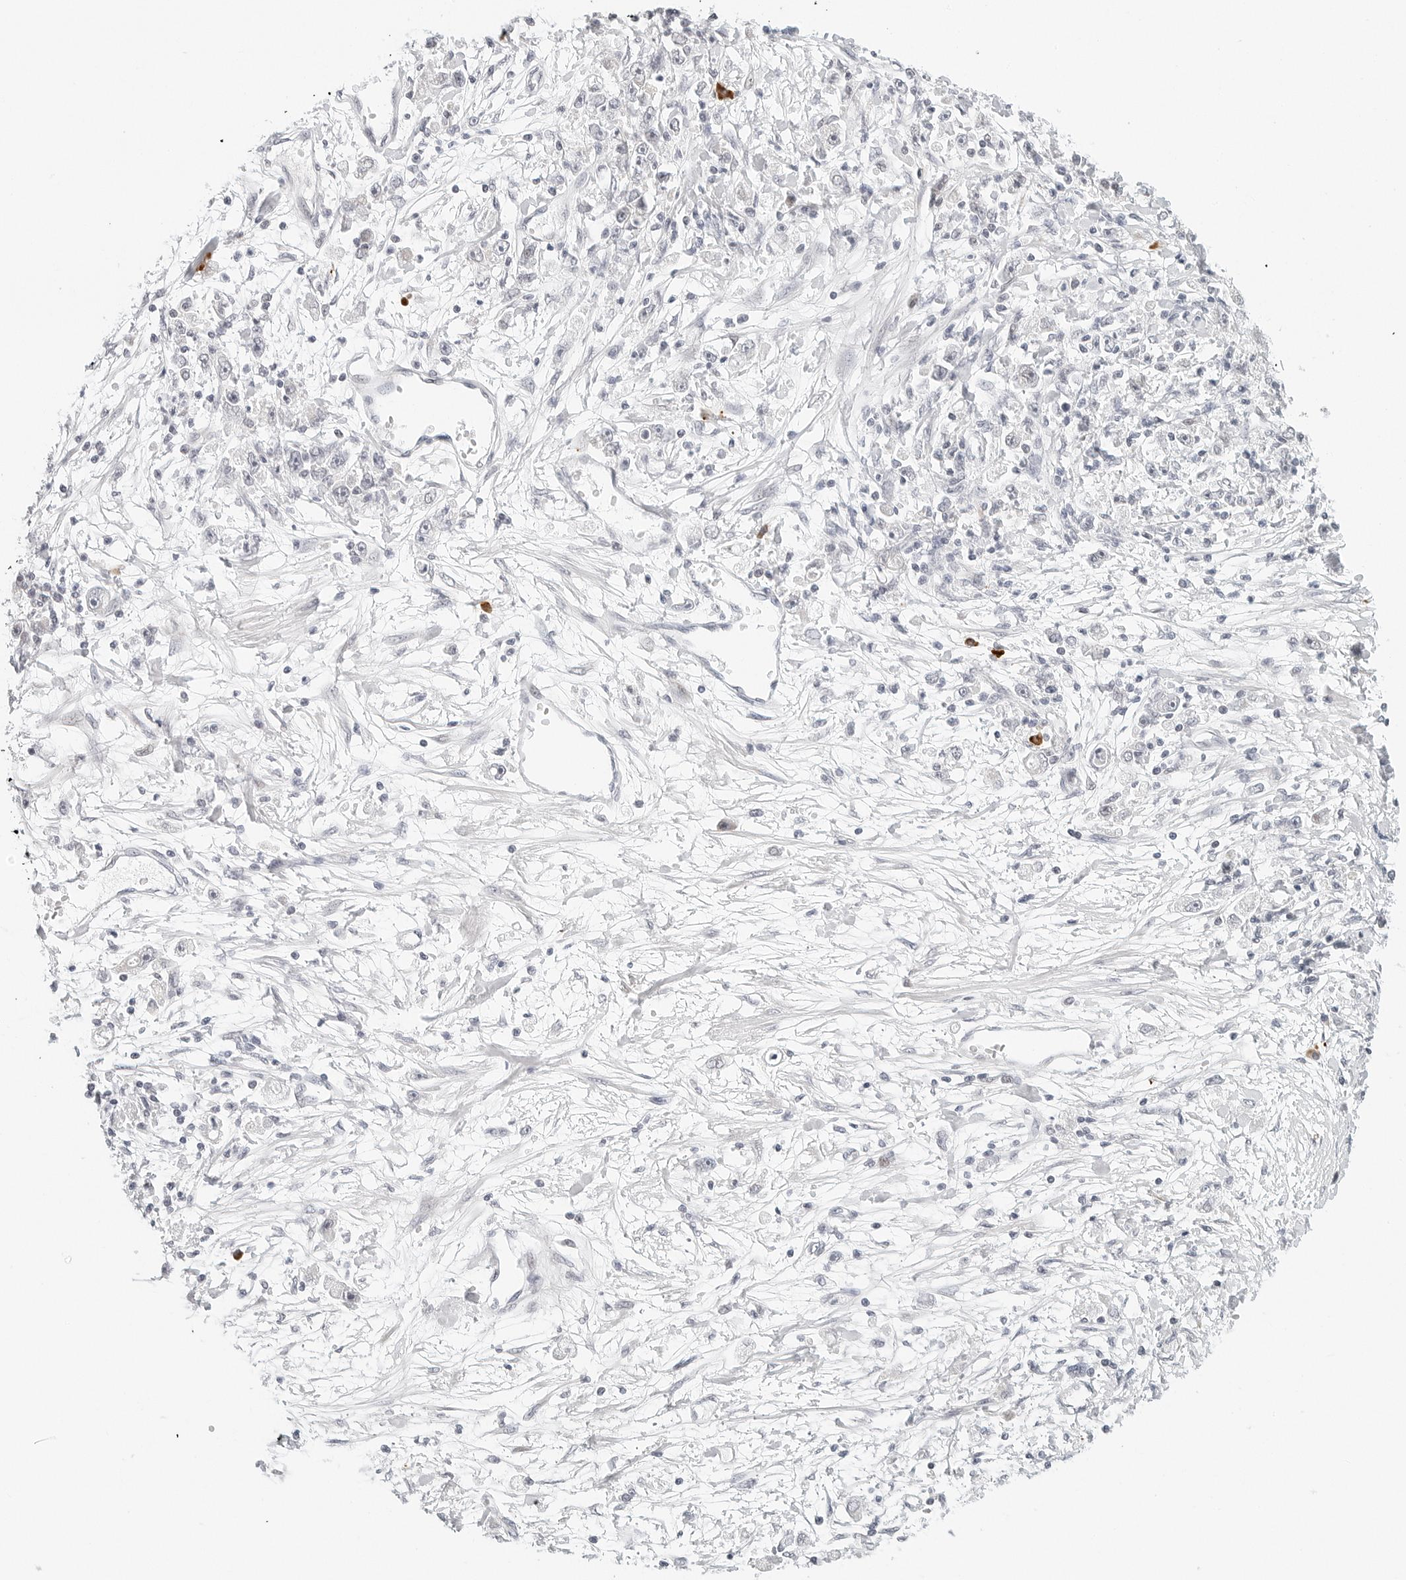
{"staining": {"intensity": "negative", "quantity": "none", "location": "none"}, "tissue": "stomach cancer", "cell_type": "Tumor cells", "image_type": "cancer", "snomed": [{"axis": "morphology", "description": "Adenocarcinoma, NOS"}, {"axis": "topography", "description": "Stomach"}], "caption": "This is an IHC image of human stomach adenocarcinoma. There is no positivity in tumor cells.", "gene": "PARP10", "patient": {"sex": "female", "age": 59}}